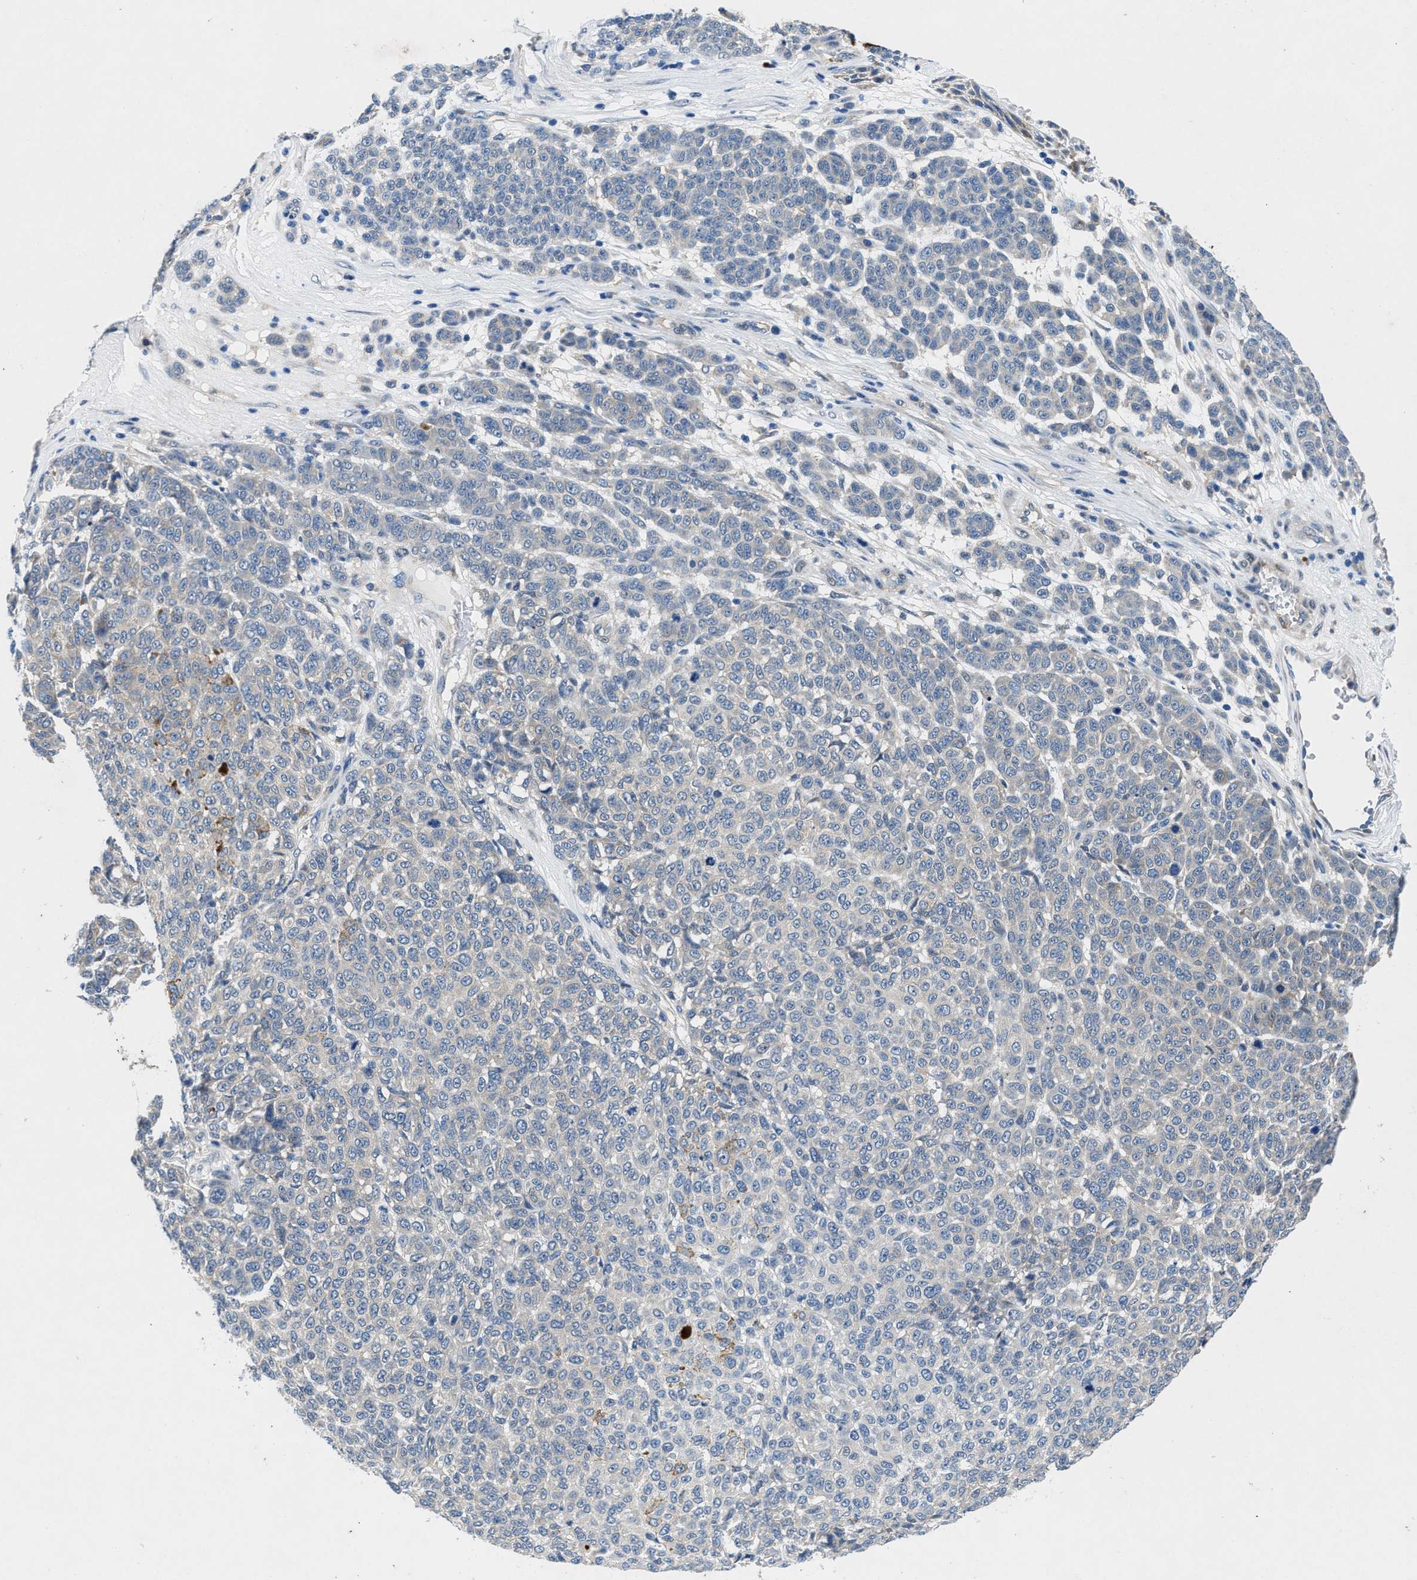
{"staining": {"intensity": "negative", "quantity": "none", "location": "none"}, "tissue": "melanoma", "cell_type": "Tumor cells", "image_type": "cancer", "snomed": [{"axis": "morphology", "description": "Malignant melanoma, NOS"}, {"axis": "topography", "description": "Skin"}], "caption": "Protein analysis of melanoma displays no significant staining in tumor cells.", "gene": "COPS2", "patient": {"sex": "male", "age": 59}}